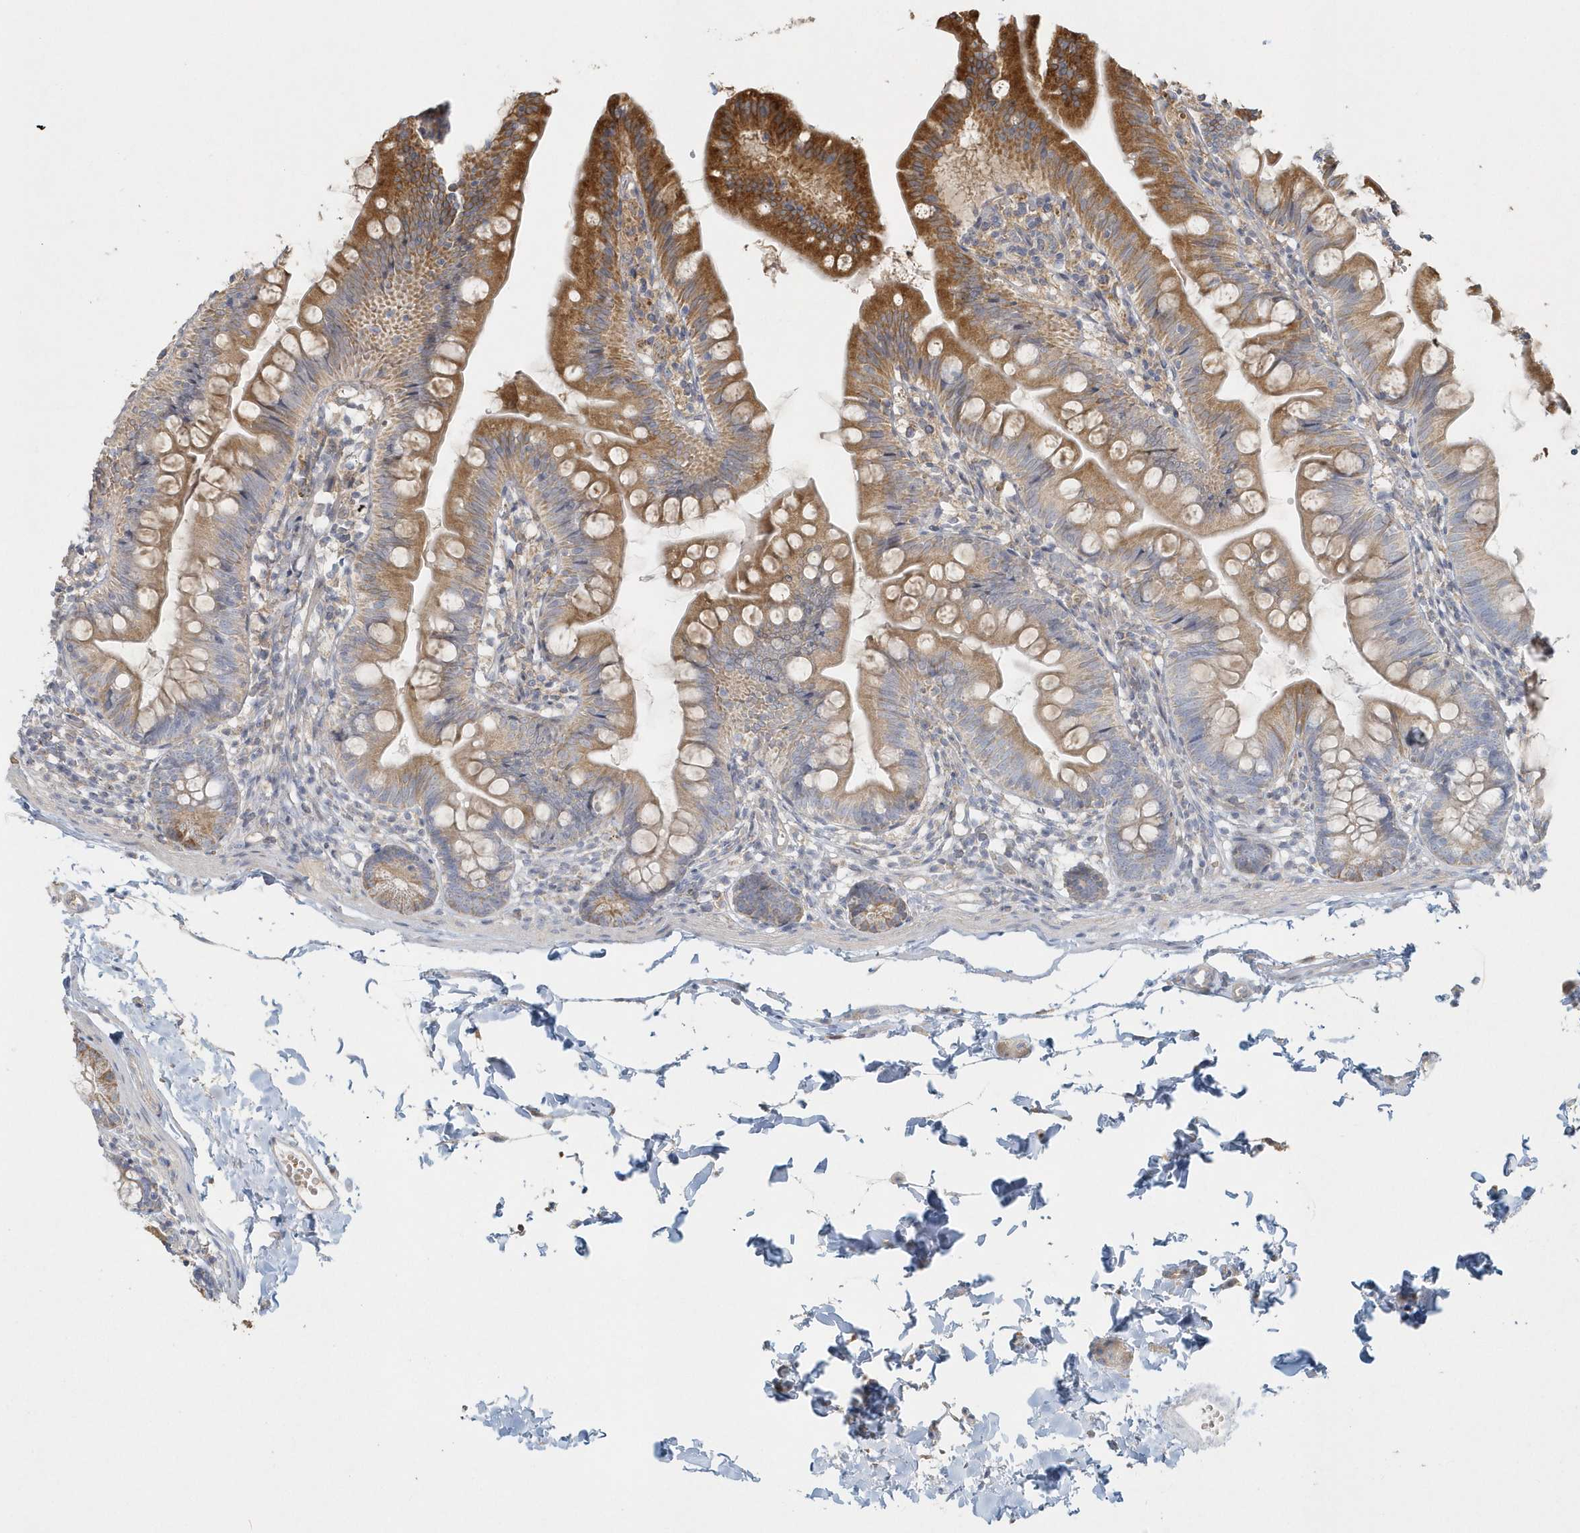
{"staining": {"intensity": "strong", "quantity": "25%-75%", "location": "cytoplasmic/membranous"}, "tissue": "small intestine", "cell_type": "Glandular cells", "image_type": "normal", "snomed": [{"axis": "morphology", "description": "Normal tissue, NOS"}, {"axis": "topography", "description": "Small intestine"}], "caption": "Brown immunohistochemical staining in unremarkable small intestine displays strong cytoplasmic/membranous positivity in about 25%-75% of glandular cells.", "gene": "BLTP3A", "patient": {"sex": "male", "age": 7}}